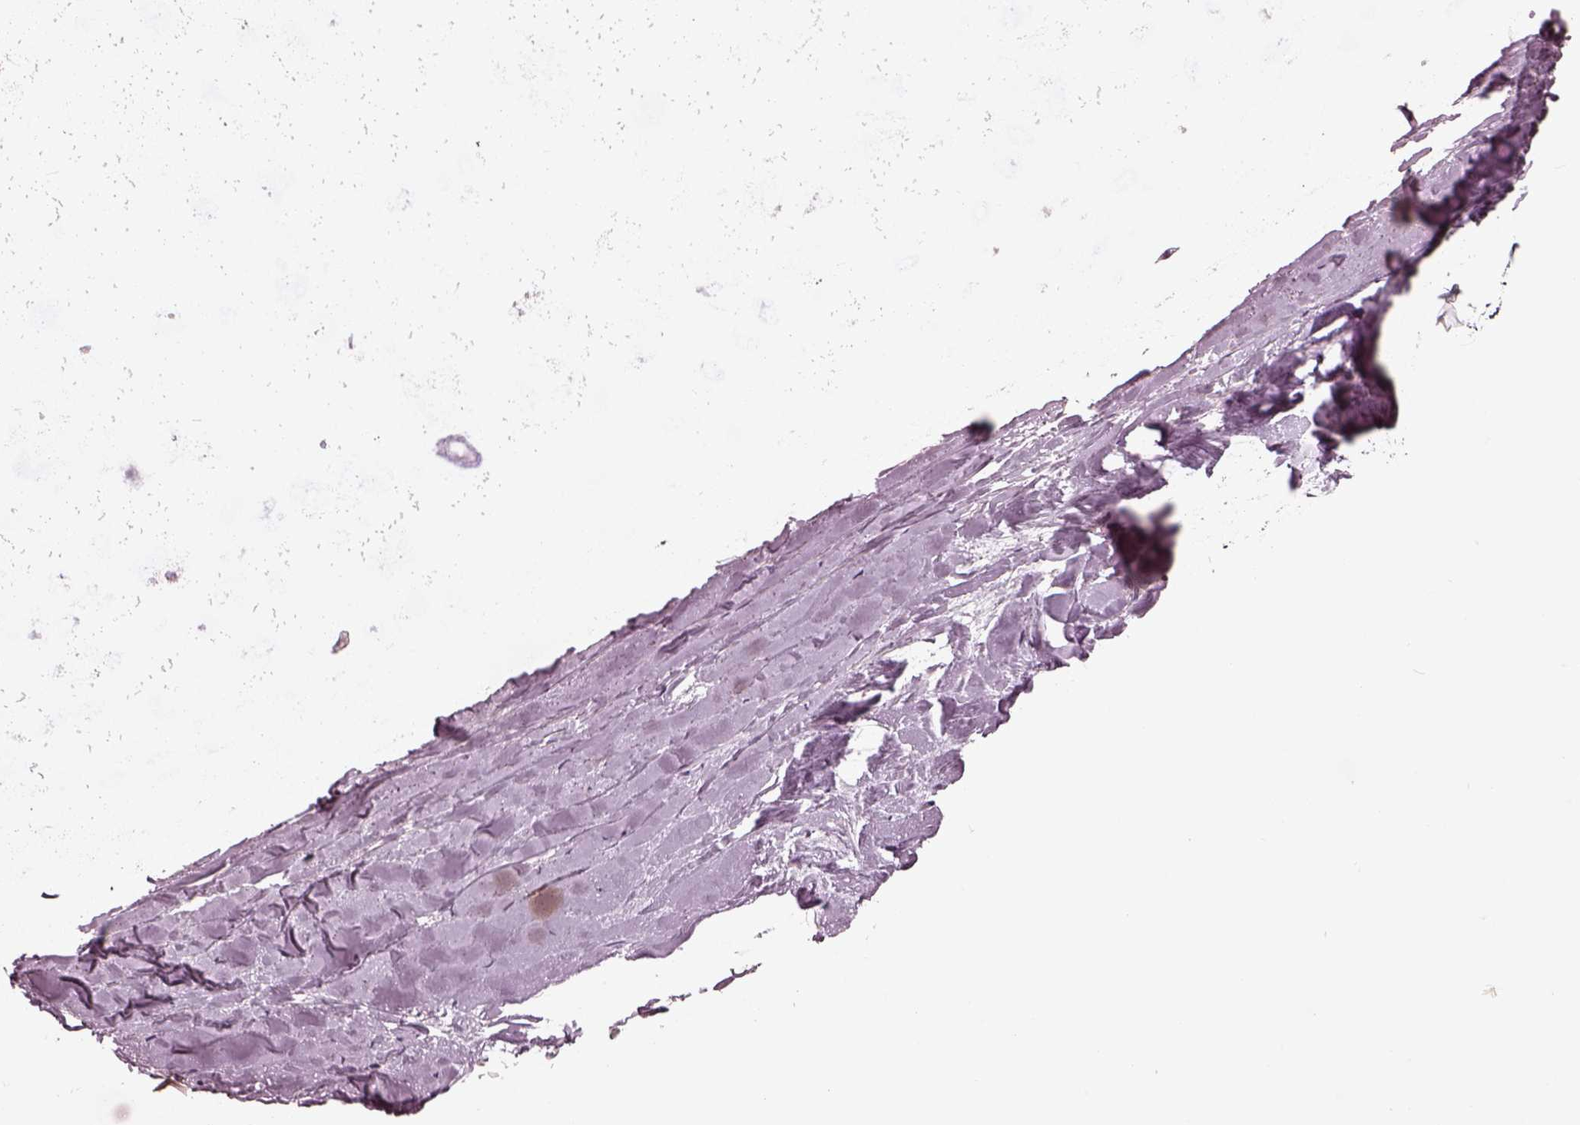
{"staining": {"intensity": "negative", "quantity": "none", "location": "none"}, "tissue": "soft tissue", "cell_type": "Fibroblasts", "image_type": "normal", "snomed": [{"axis": "morphology", "description": "Normal tissue, NOS"}, {"axis": "topography", "description": "Lymph node"}, {"axis": "topography", "description": "Bronchus"}], "caption": "This is a histopathology image of immunohistochemistry (IHC) staining of normal soft tissue, which shows no expression in fibroblasts.", "gene": "GAL", "patient": {"sex": "female", "age": 70}}